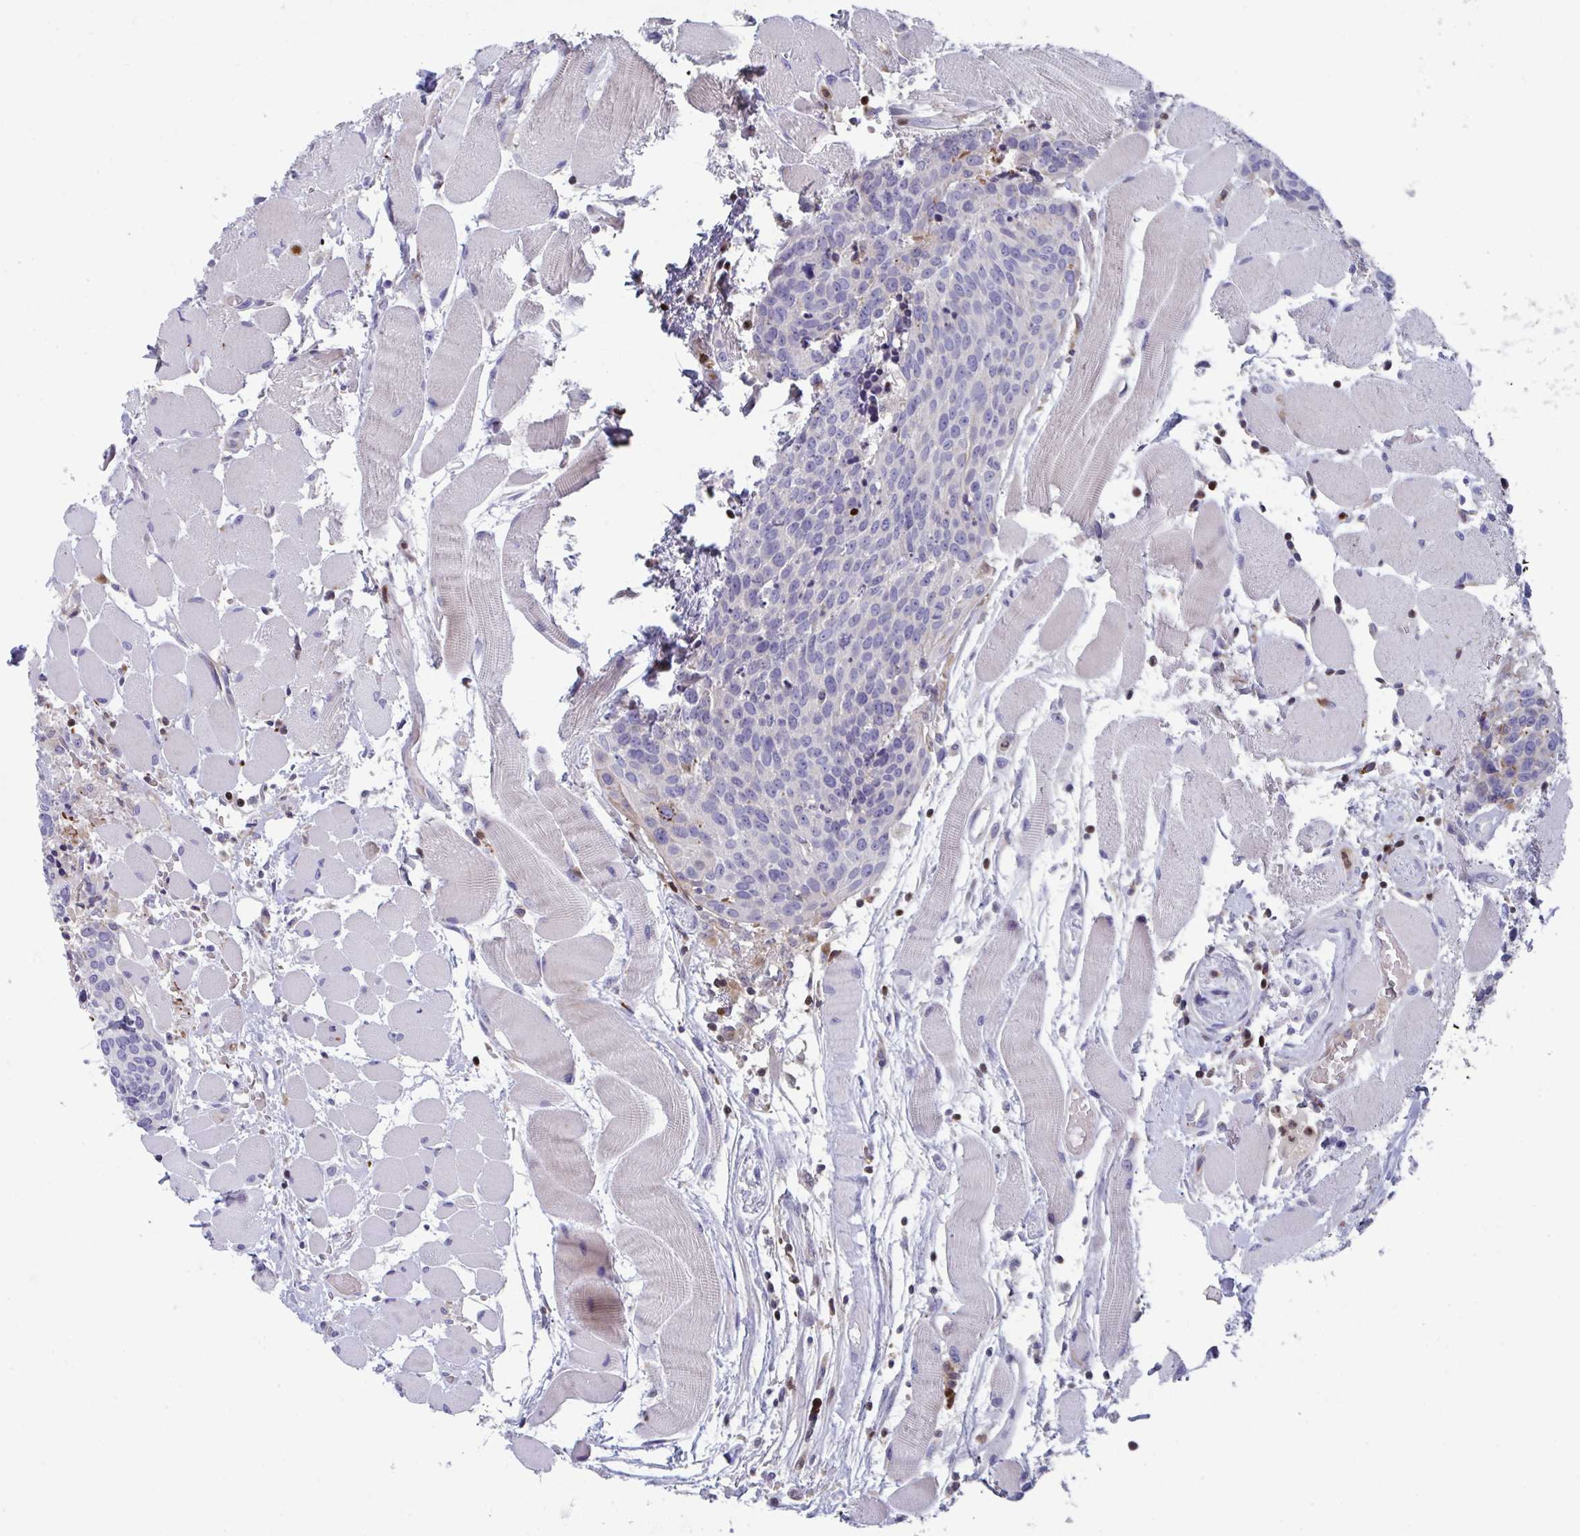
{"staining": {"intensity": "negative", "quantity": "none", "location": "none"}, "tissue": "head and neck cancer", "cell_type": "Tumor cells", "image_type": "cancer", "snomed": [{"axis": "morphology", "description": "Squamous cell carcinoma, NOS"}, {"axis": "topography", "description": "Oral tissue"}, {"axis": "topography", "description": "Head-Neck"}], "caption": "Immunohistochemistry micrograph of neoplastic tissue: human squamous cell carcinoma (head and neck) stained with DAB reveals no significant protein expression in tumor cells. (IHC, brightfield microscopy, high magnification).", "gene": "AOC2", "patient": {"sex": "male", "age": 64}}